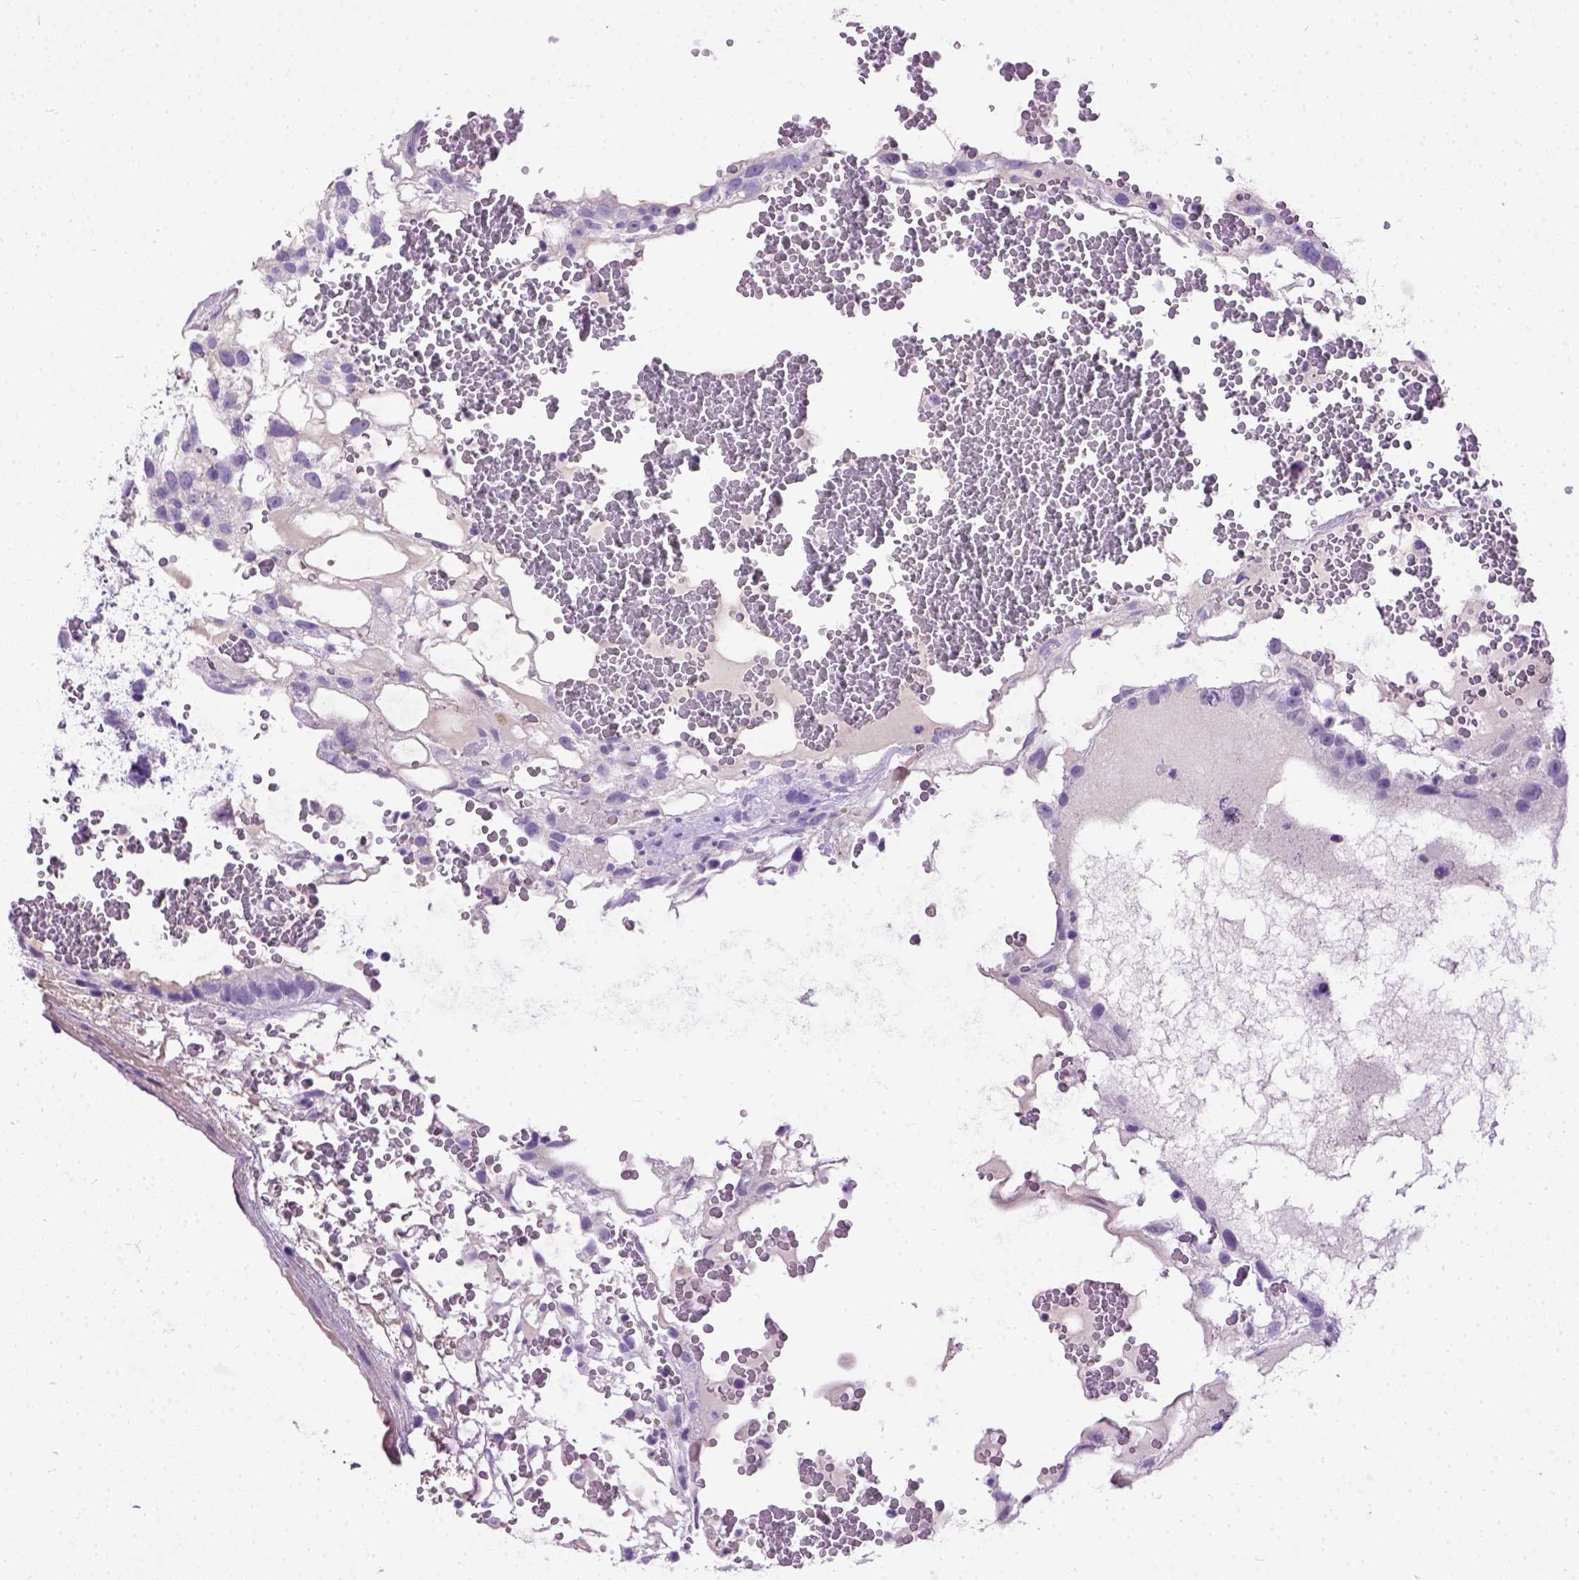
{"staining": {"intensity": "negative", "quantity": "none", "location": "none"}, "tissue": "testis cancer", "cell_type": "Tumor cells", "image_type": "cancer", "snomed": [{"axis": "morphology", "description": "Normal tissue, NOS"}, {"axis": "morphology", "description": "Carcinoma, Embryonal, NOS"}, {"axis": "topography", "description": "Testis"}], "caption": "High magnification brightfield microscopy of testis cancer (embryonal carcinoma) stained with DAB (brown) and counterstained with hematoxylin (blue): tumor cells show no significant expression. The staining was performed using DAB (3,3'-diaminobenzidine) to visualize the protein expression in brown, while the nuclei were stained in blue with hematoxylin (Magnification: 20x).", "gene": "PLK5", "patient": {"sex": "male", "age": 32}}